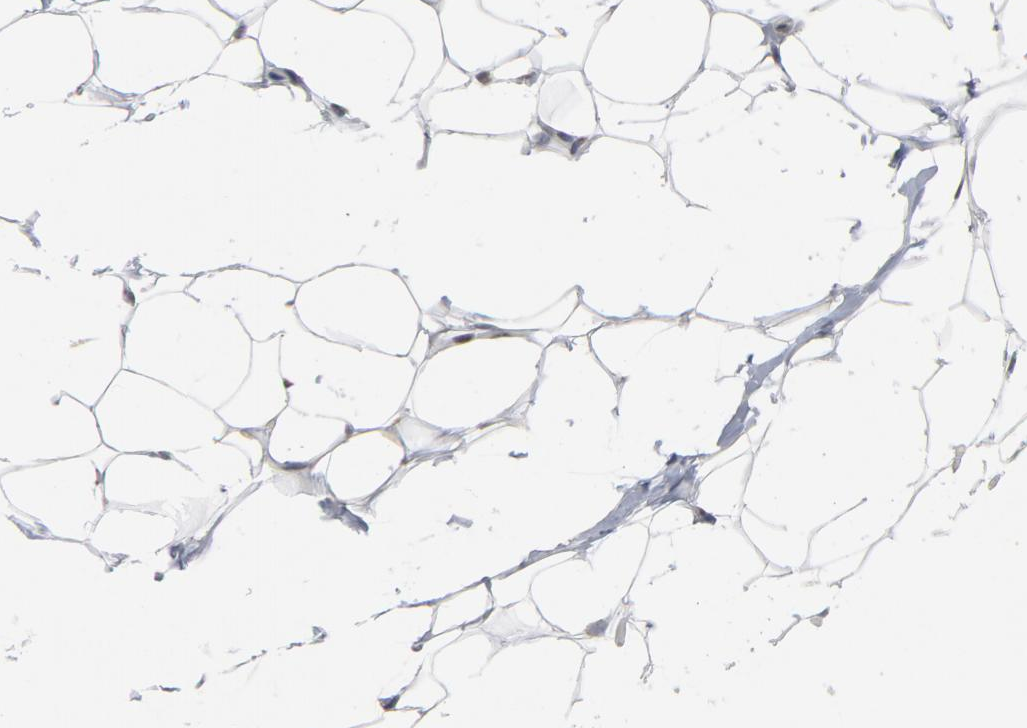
{"staining": {"intensity": "negative", "quantity": "none", "location": "none"}, "tissue": "adipose tissue", "cell_type": "Adipocytes", "image_type": "normal", "snomed": [{"axis": "morphology", "description": "Normal tissue, NOS"}, {"axis": "topography", "description": "Soft tissue"}], "caption": "IHC of benign adipose tissue reveals no staining in adipocytes. (Brightfield microscopy of DAB (3,3'-diaminobenzidine) immunohistochemistry (IHC) at high magnification).", "gene": "GABPA", "patient": {"sex": "male", "age": 26}}